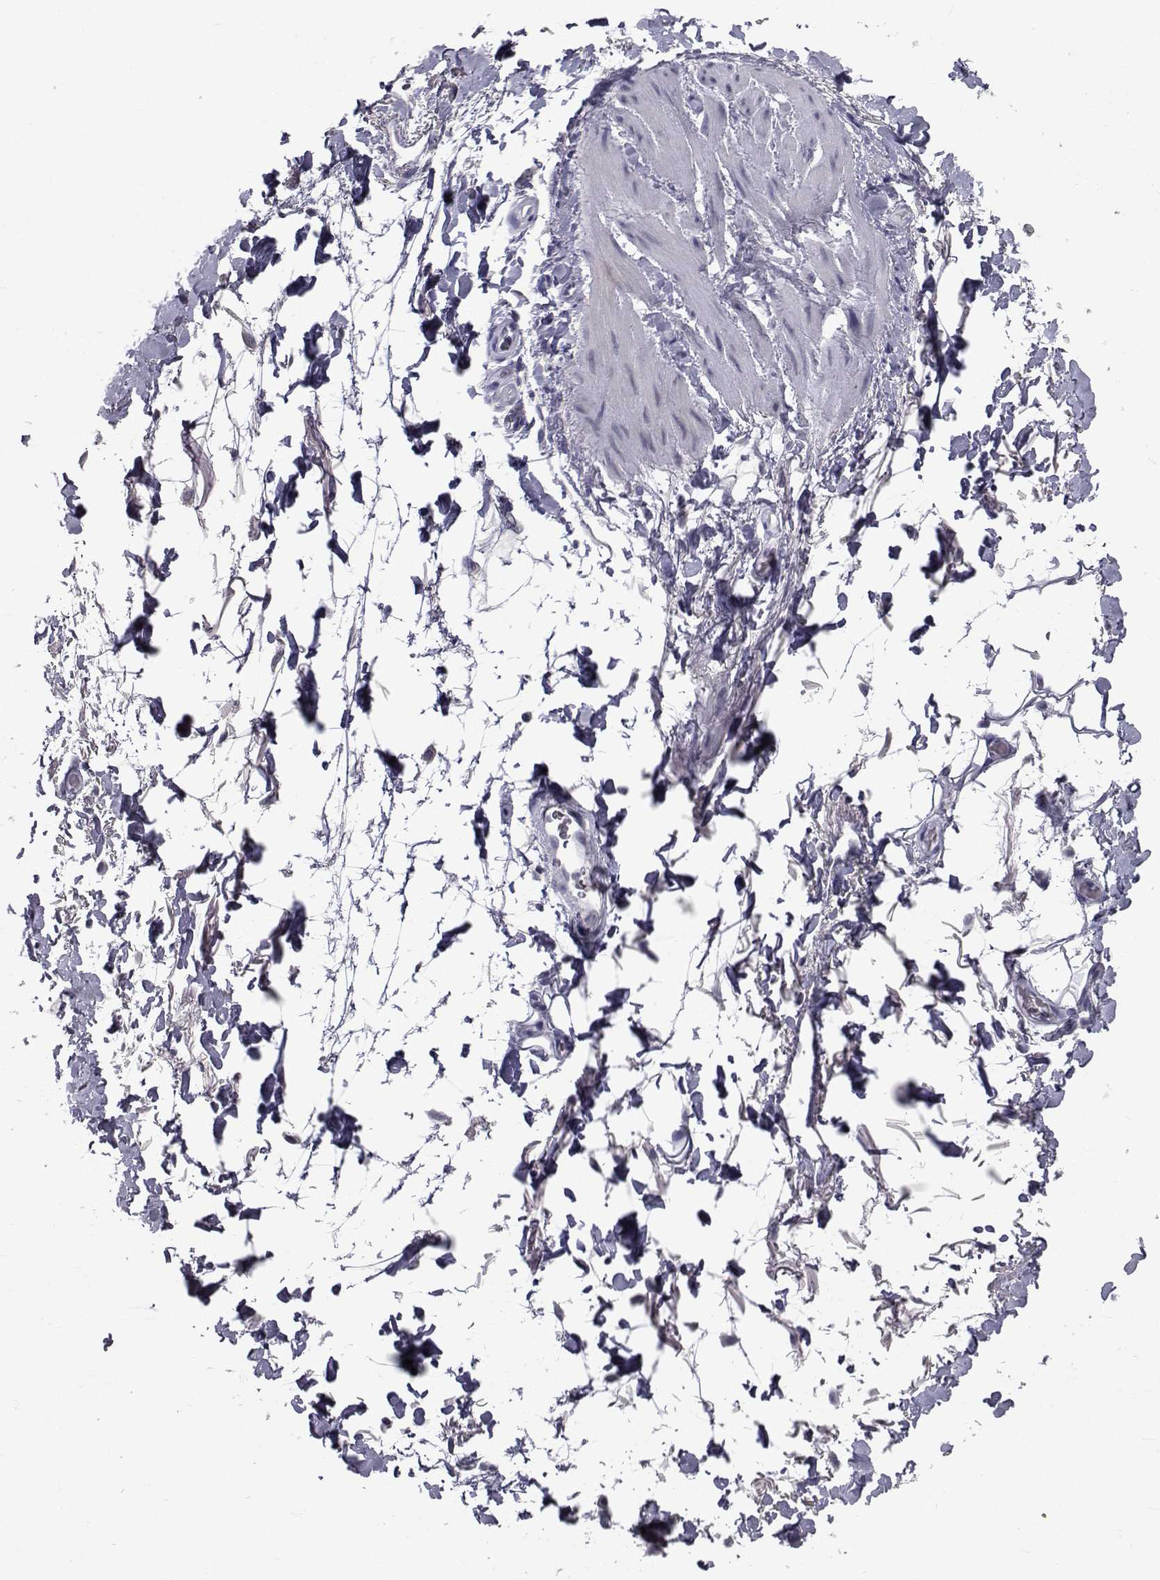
{"staining": {"intensity": "negative", "quantity": "none", "location": "none"}, "tissue": "adipose tissue", "cell_type": "Adipocytes", "image_type": "normal", "snomed": [{"axis": "morphology", "description": "Normal tissue, NOS"}, {"axis": "topography", "description": "Anal"}, {"axis": "topography", "description": "Peripheral nerve tissue"}], "caption": "Protein analysis of unremarkable adipose tissue displays no significant expression in adipocytes. (DAB immunohistochemistry visualized using brightfield microscopy, high magnification).", "gene": "PAX2", "patient": {"sex": "male", "age": 53}}